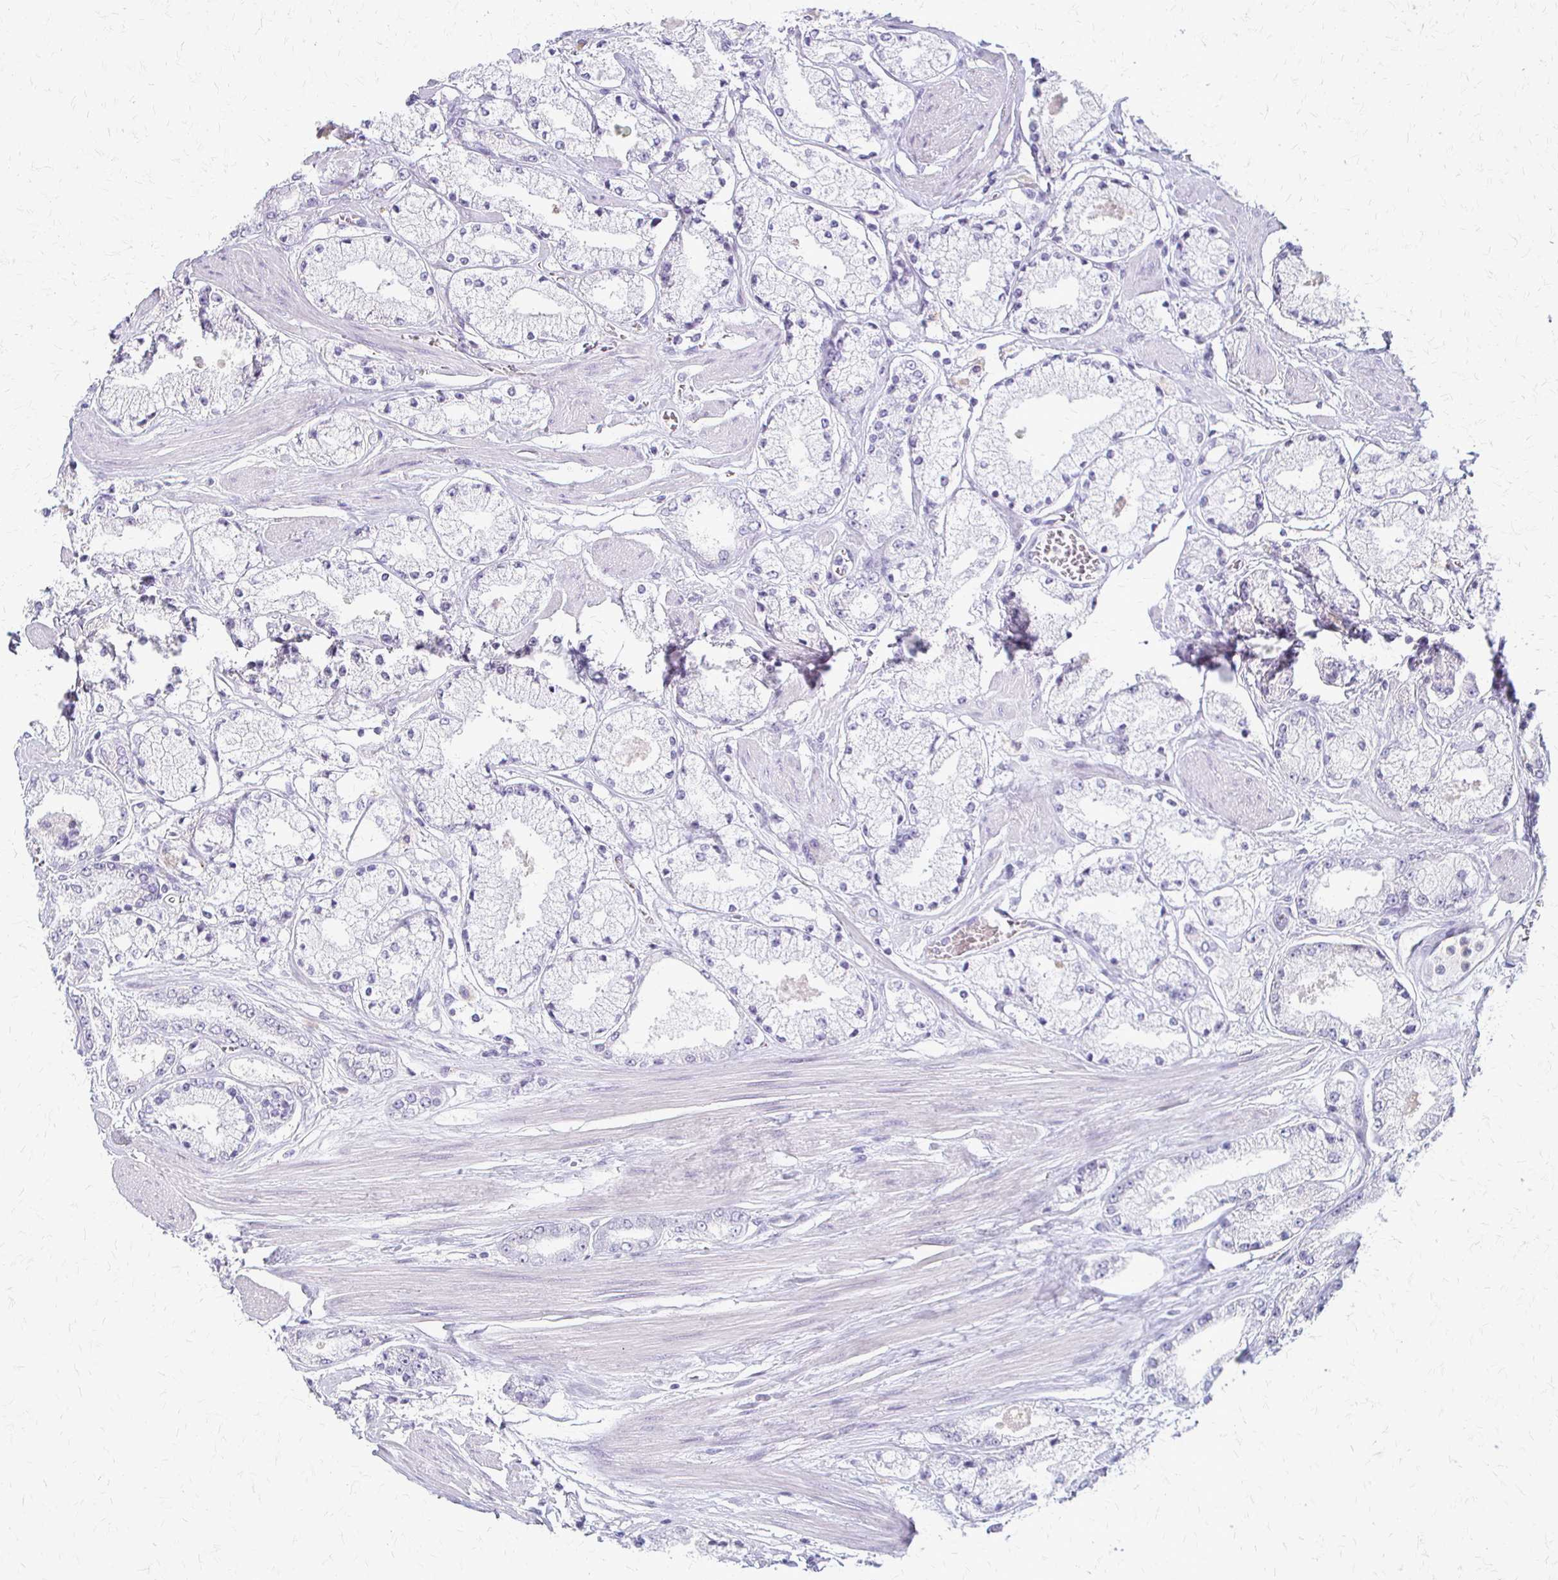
{"staining": {"intensity": "negative", "quantity": "none", "location": "none"}, "tissue": "prostate cancer", "cell_type": "Tumor cells", "image_type": "cancer", "snomed": [{"axis": "morphology", "description": "Adenocarcinoma, High grade"}, {"axis": "topography", "description": "Prostate"}], "caption": "Tumor cells show no significant expression in prostate high-grade adenocarcinoma.", "gene": "ACP5", "patient": {"sex": "male", "age": 63}}